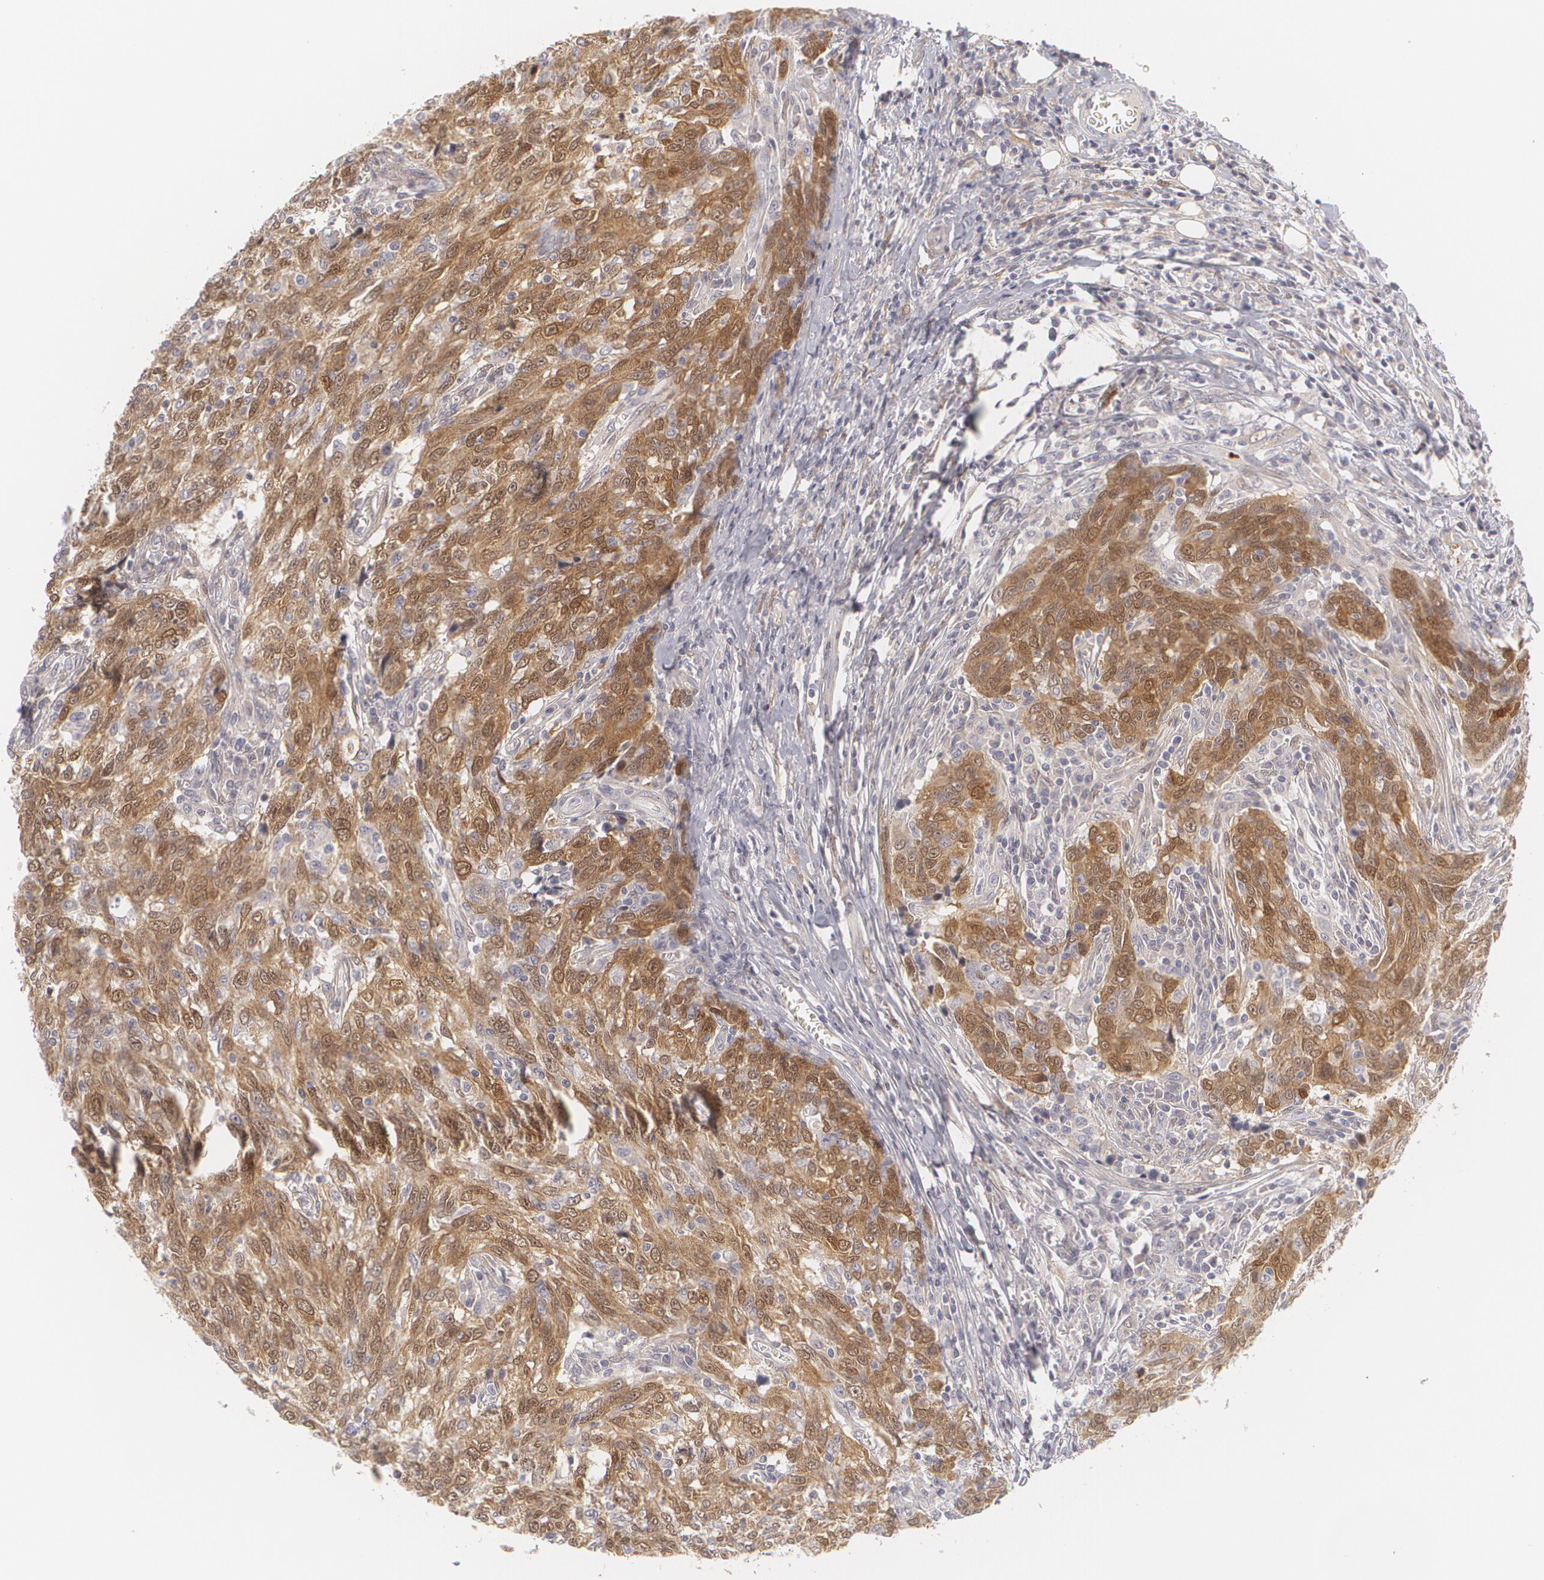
{"staining": {"intensity": "weak", "quantity": ">75%", "location": "cytoplasmic/membranous,nuclear"}, "tissue": "breast cancer", "cell_type": "Tumor cells", "image_type": "cancer", "snomed": [{"axis": "morphology", "description": "Duct carcinoma"}, {"axis": "topography", "description": "Breast"}], "caption": "Breast cancer tissue exhibits weak cytoplasmic/membranous and nuclear expression in approximately >75% of tumor cells, visualized by immunohistochemistry.", "gene": "EFS", "patient": {"sex": "female", "age": 50}}